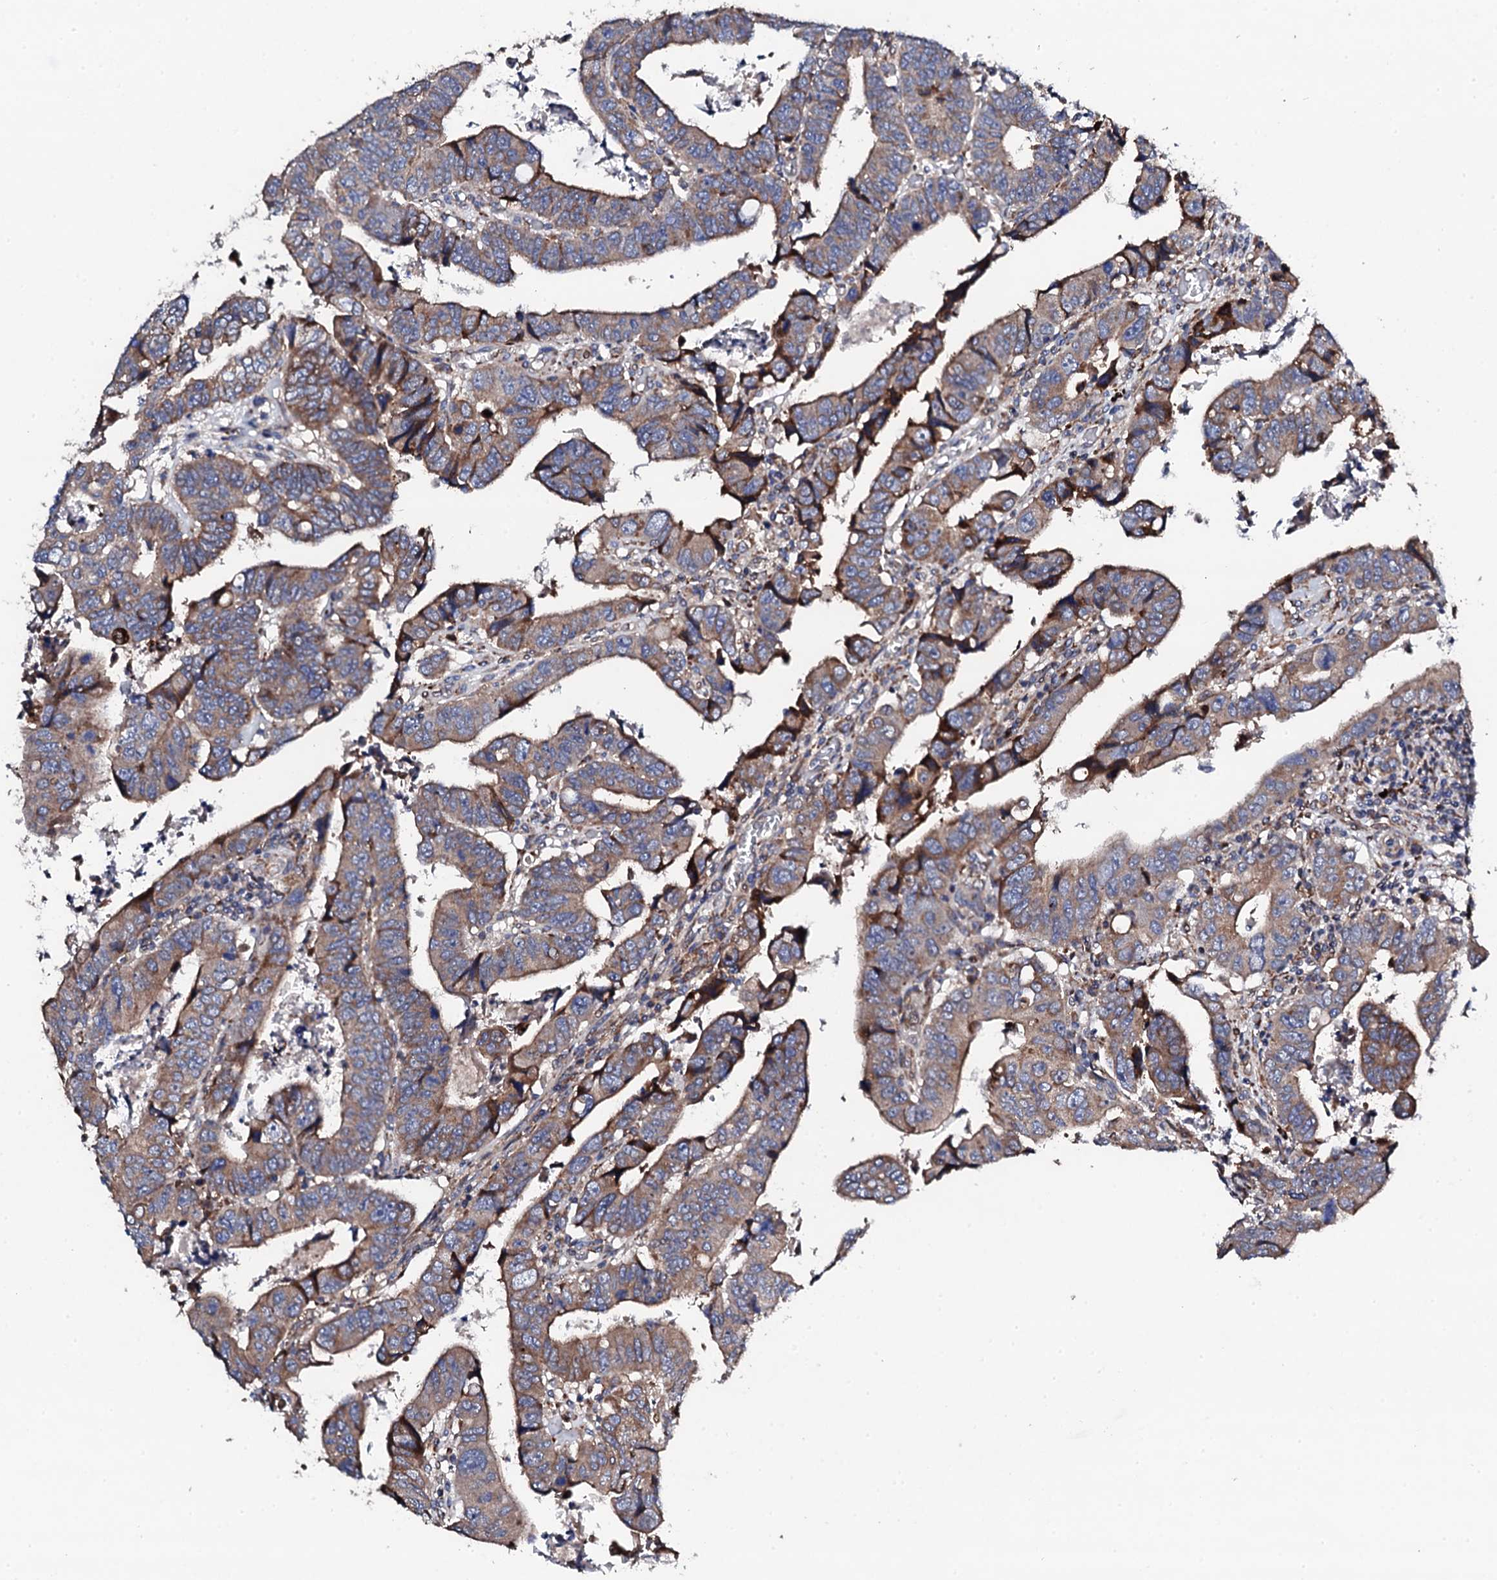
{"staining": {"intensity": "moderate", "quantity": ">75%", "location": "cytoplasmic/membranous"}, "tissue": "colorectal cancer", "cell_type": "Tumor cells", "image_type": "cancer", "snomed": [{"axis": "morphology", "description": "Normal tissue, NOS"}, {"axis": "morphology", "description": "Adenocarcinoma, NOS"}, {"axis": "topography", "description": "Rectum"}], "caption": "The immunohistochemical stain highlights moderate cytoplasmic/membranous expression in tumor cells of colorectal cancer tissue.", "gene": "LIPT2", "patient": {"sex": "female", "age": 65}}